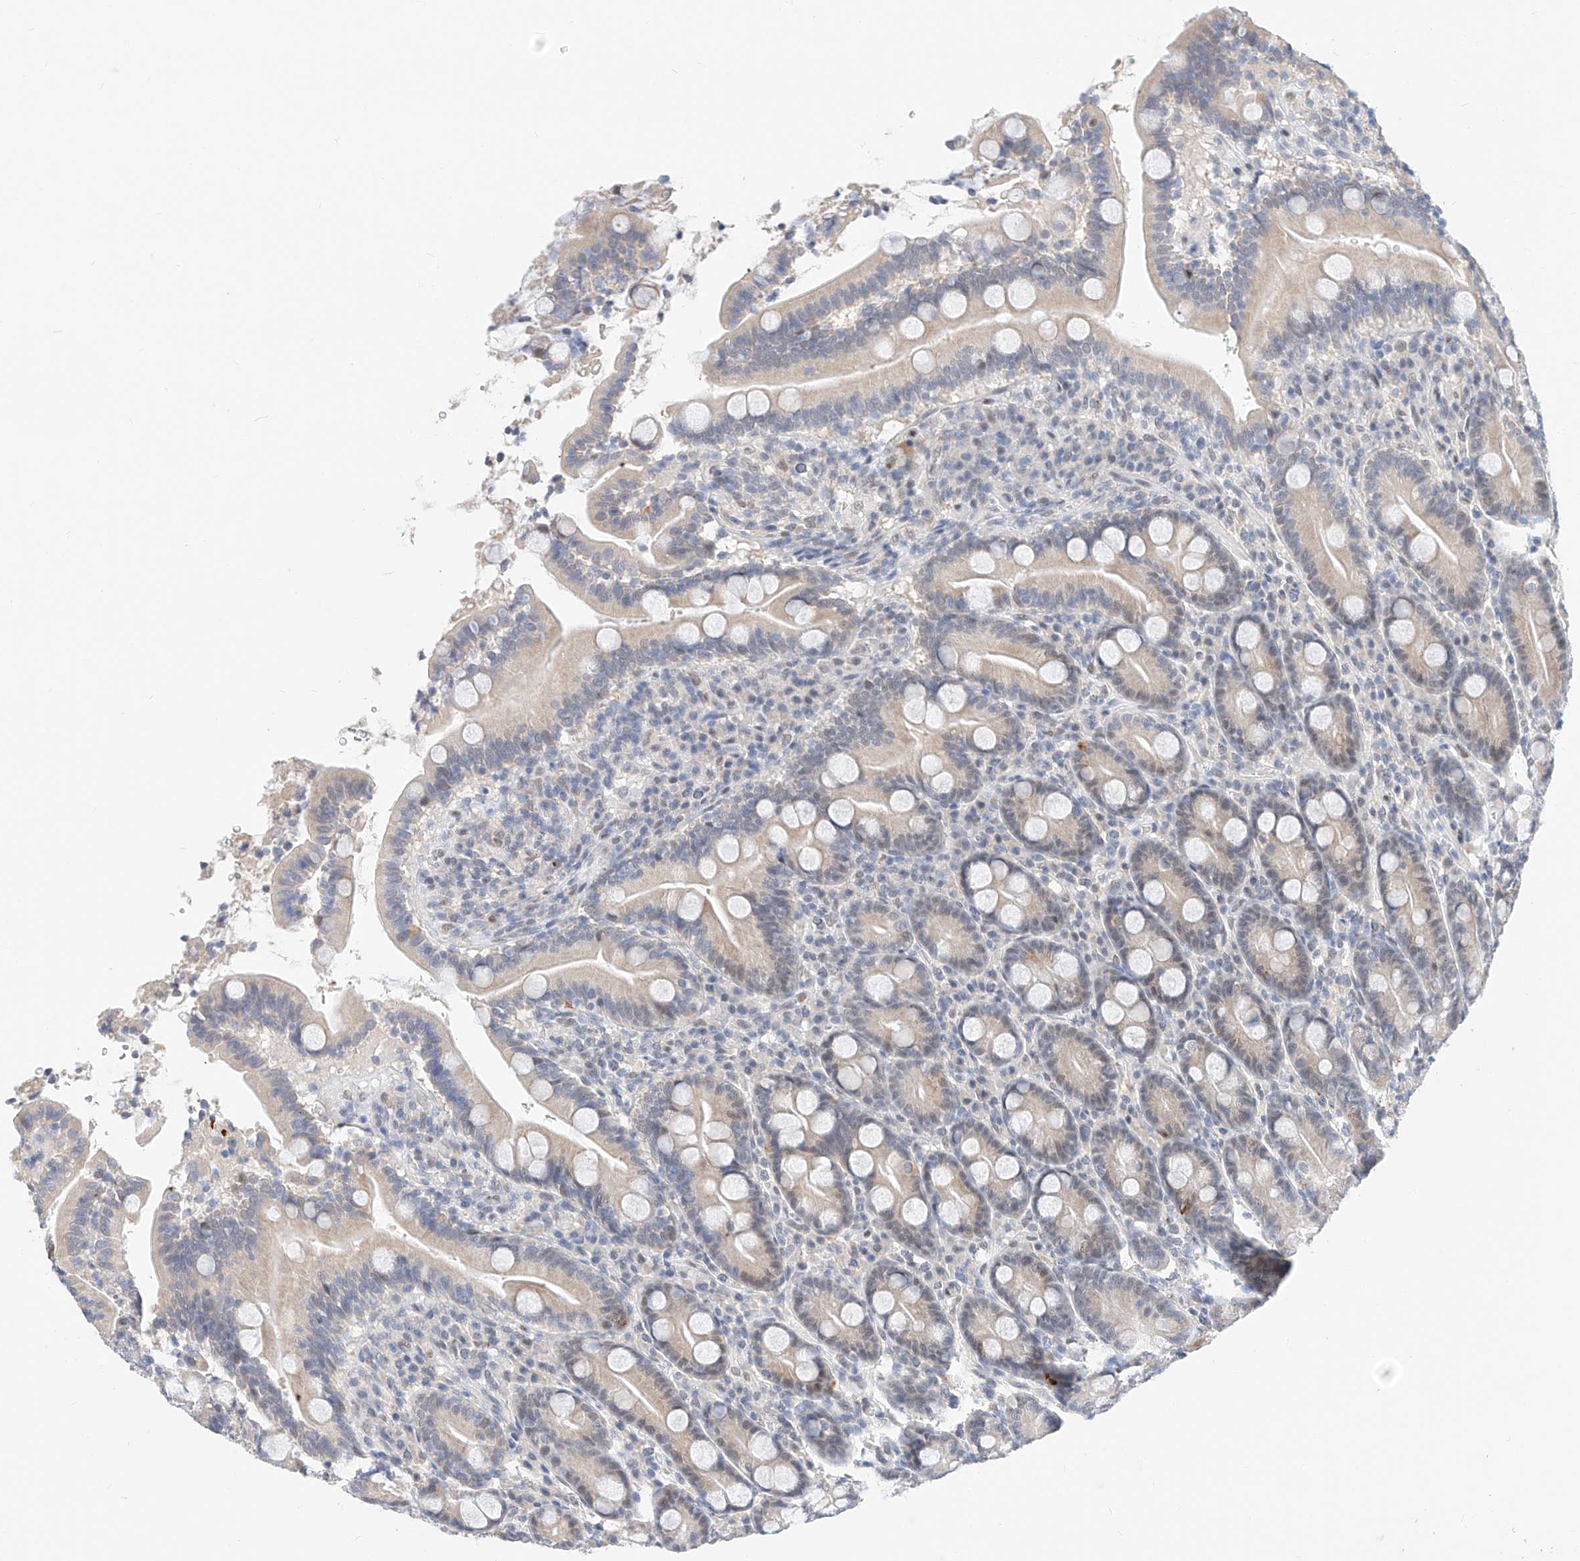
{"staining": {"intensity": "negative", "quantity": "none", "location": "none"}, "tissue": "duodenum", "cell_type": "Glandular cells", "image_type": "normal", "snomed": [{"axis": "morphology", "description": "Normal tissue, NOS"}, {"axis": "topography", "description": "Duodenum"}], "caption": "Immunohistochemistry (IHC) photomicrograph of benign duodenum: duodenum stained with DAB (3,3'-diaminobenzidine) demonstrates no significant protein staining in glandular cells.", "gene": "KCNJ1", "patient": {"sex": "male", "age": 35}}